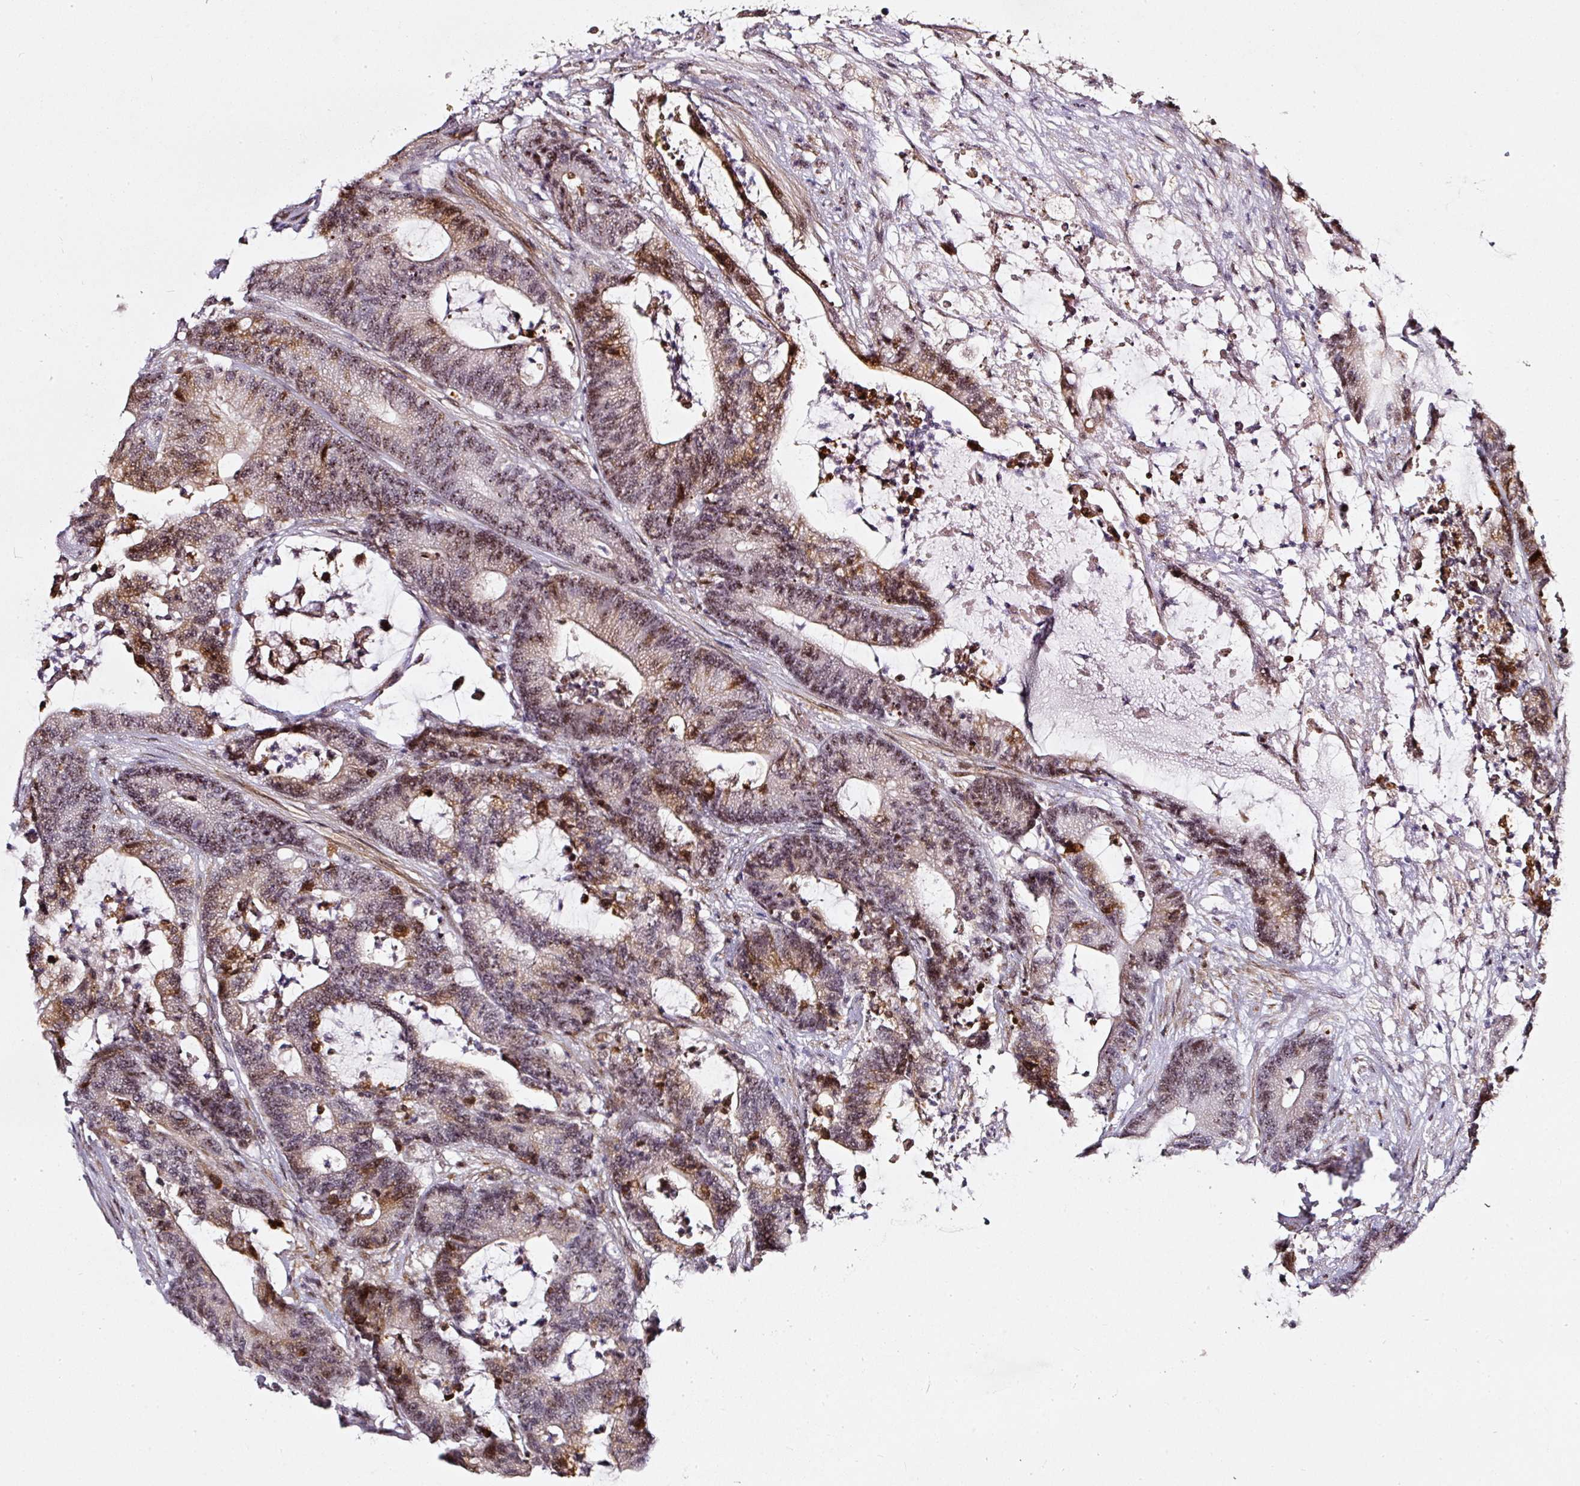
{"staining": {"intensity": "moderate", "quantity": "25%-75%", "location": "cytoplasmic/membranous,nuclear"}, "tissue": "colorectal cancer", "cell_type": "Tumor cells", "image_type": "cancer", "snomed": [{"axis": "morphology", "description": "Adenocarcinoma, NOS"}, {"axis": "topography", "description": "Colon"}], "caption": "Immunohistochemistry (IHC) photomicrograph of neoplastic tissue: human colorectal adenocarcinoma stained using immunohistochemistry (IHC) displays medium levels of moderate protein expression localized specifically in the cytoplasmic/membranous and nuclear of tumor cells, appearing as a cytoplasmic/membranous and nuclear brown color.", "gene": "MXRA8", "patient": {"sex": "female", "age": 84}}